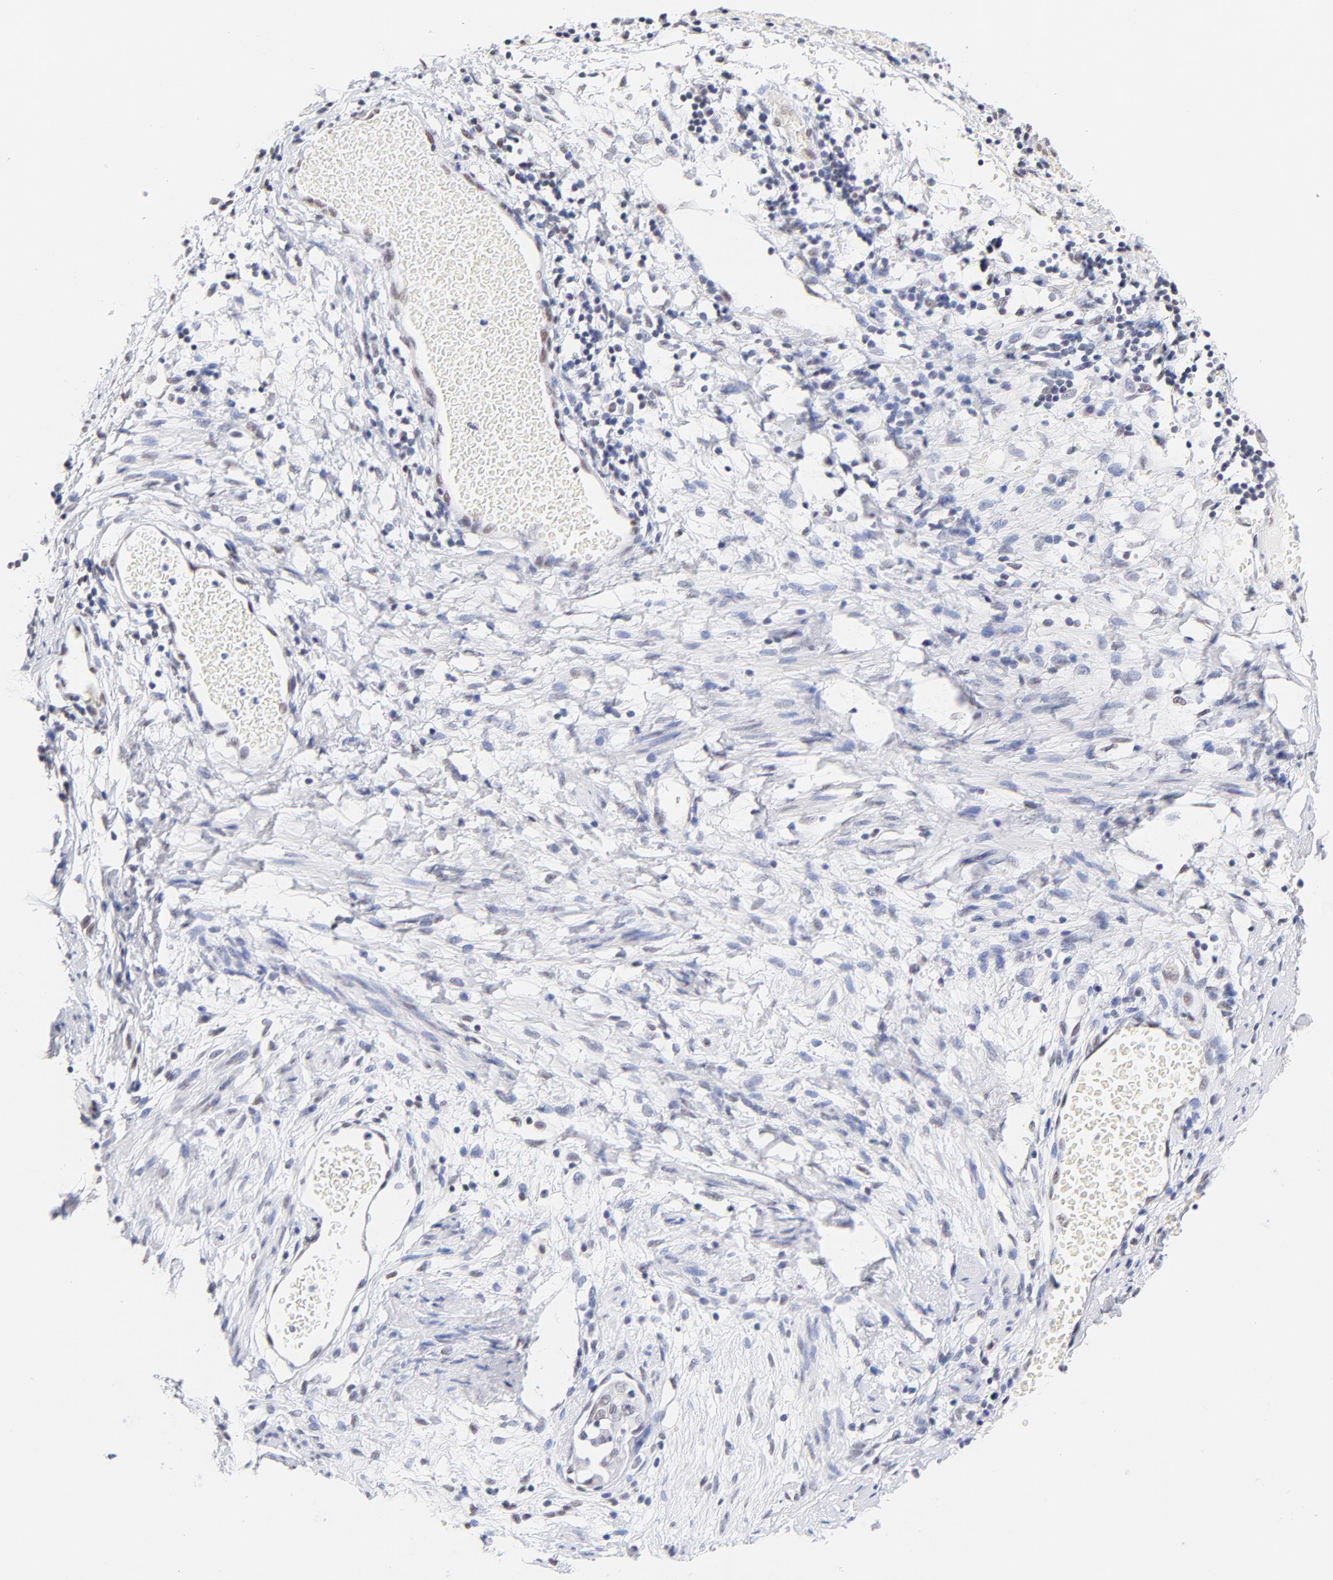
{"staining": {"intensity": "negative", "quantity": "none", "location": "none"}, "tissue": "cervical cancer", "cell_type": "Tumor cells", "image_type": "cancer", "snomed": [{"axis": "morphology", "description": "Normal tissue, NOS"}, {"axis": "morphology", "description": "Squamous cell carcinoma, NOS"}, {"axis": "topography", "description": "Cervix"}], "caption": "Immunohistochemical staining of cervical cancer demonstrates no significant expression in tumor cells. (DAB IHC visualized using brightfield microscopy, high magnification).", "gene": "ZNF74", "patient": {"sex": "female", "age": 67}}